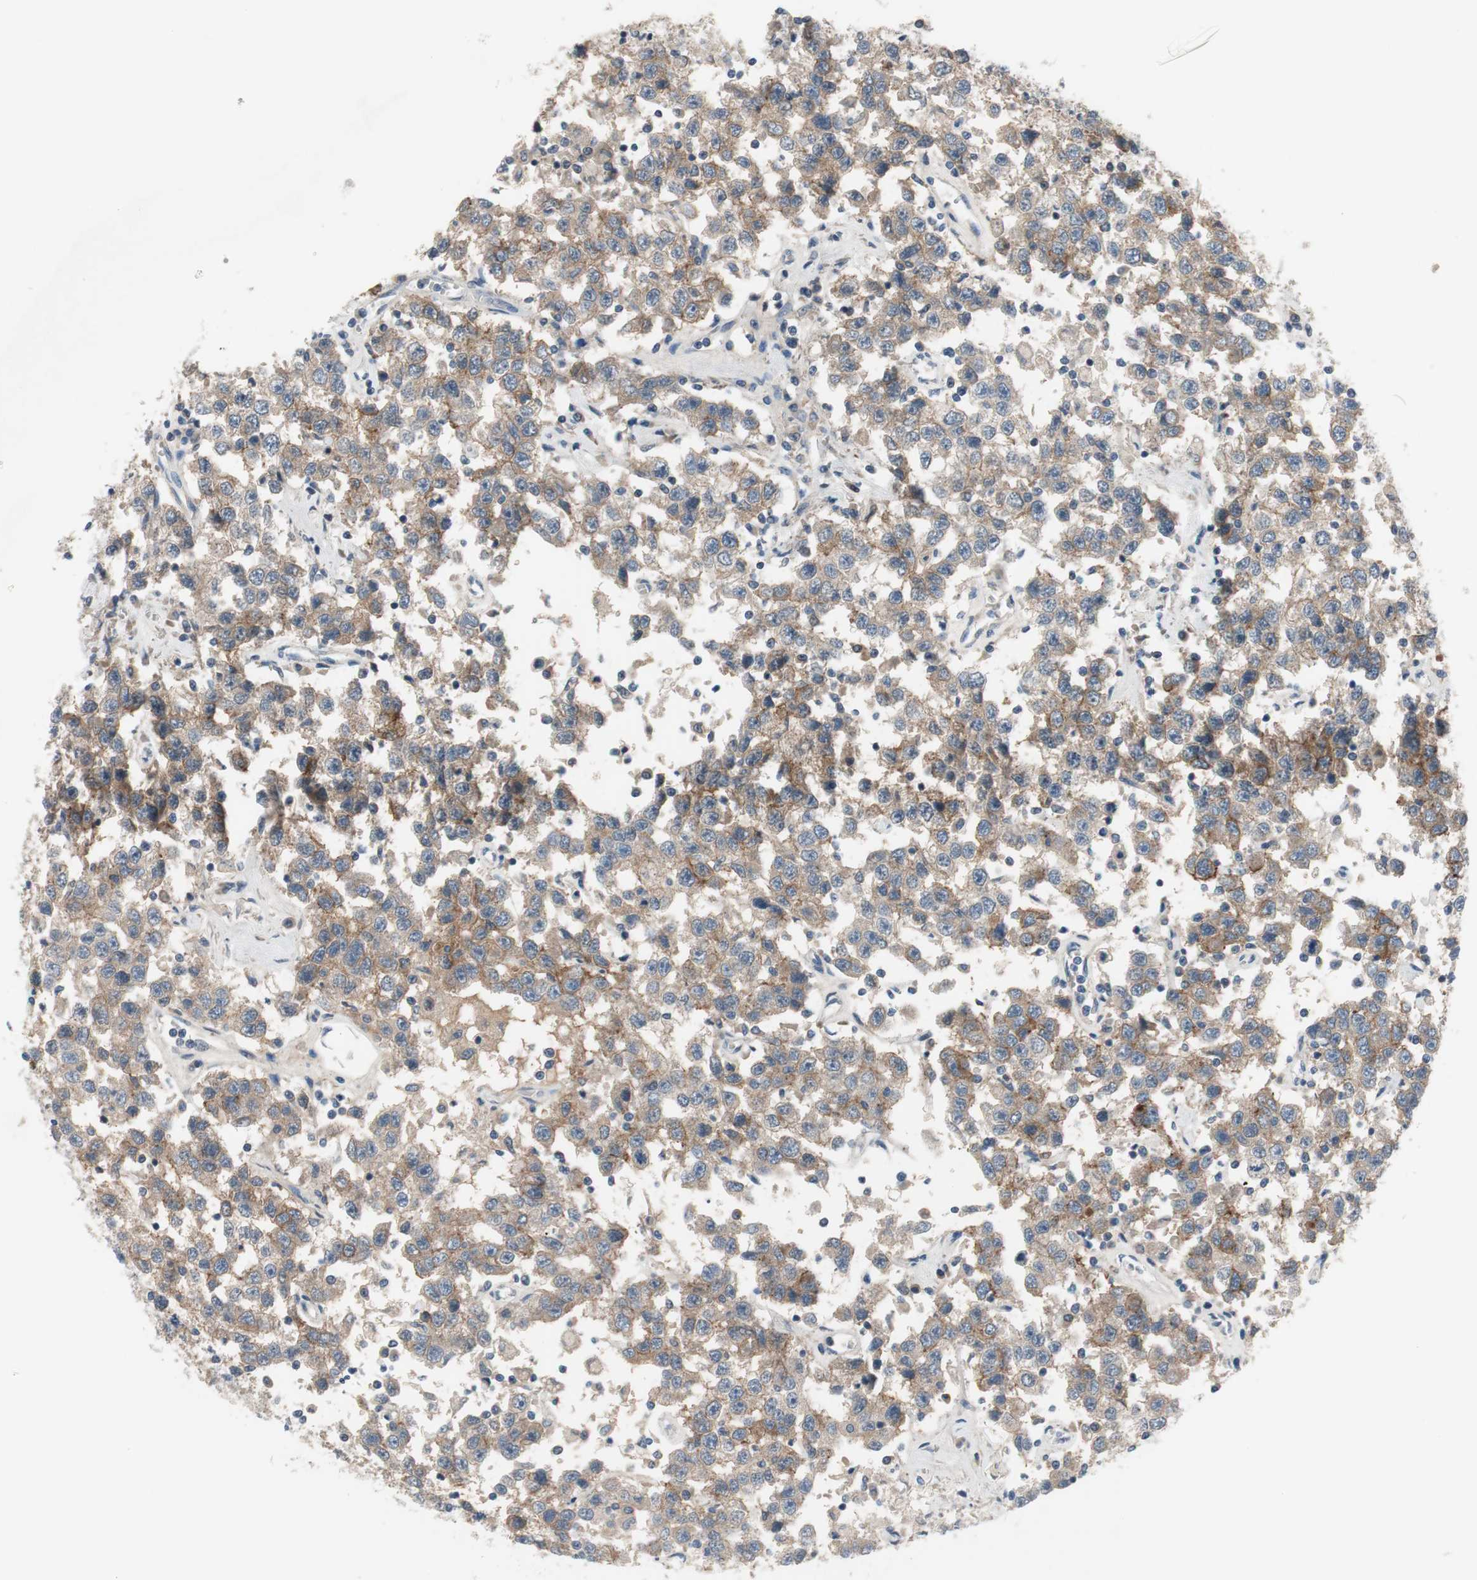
{"staining": {"intensity": "moderate", "quantity": ">75%", "location": "cytoplasmic/membranous"}, "tissue": "testis cancer", "cell_type": "Tumor cells", "image_type": "cancer", "snomed": [{"axis": "morphology", "description": "Seminoma, NOS"}, {"axis": "topography", "description": "Testis"}], "caption": "Tumor cells exhibit medium levels of moderate cytoplasmic/membranous positivity in approximately >75% of cells in human testis cancer. (brown staining indicates protein expression, while blue staining denotes nuclei).", "gene": "TACR3", "patient": {"sex": "male", "age": 41}}